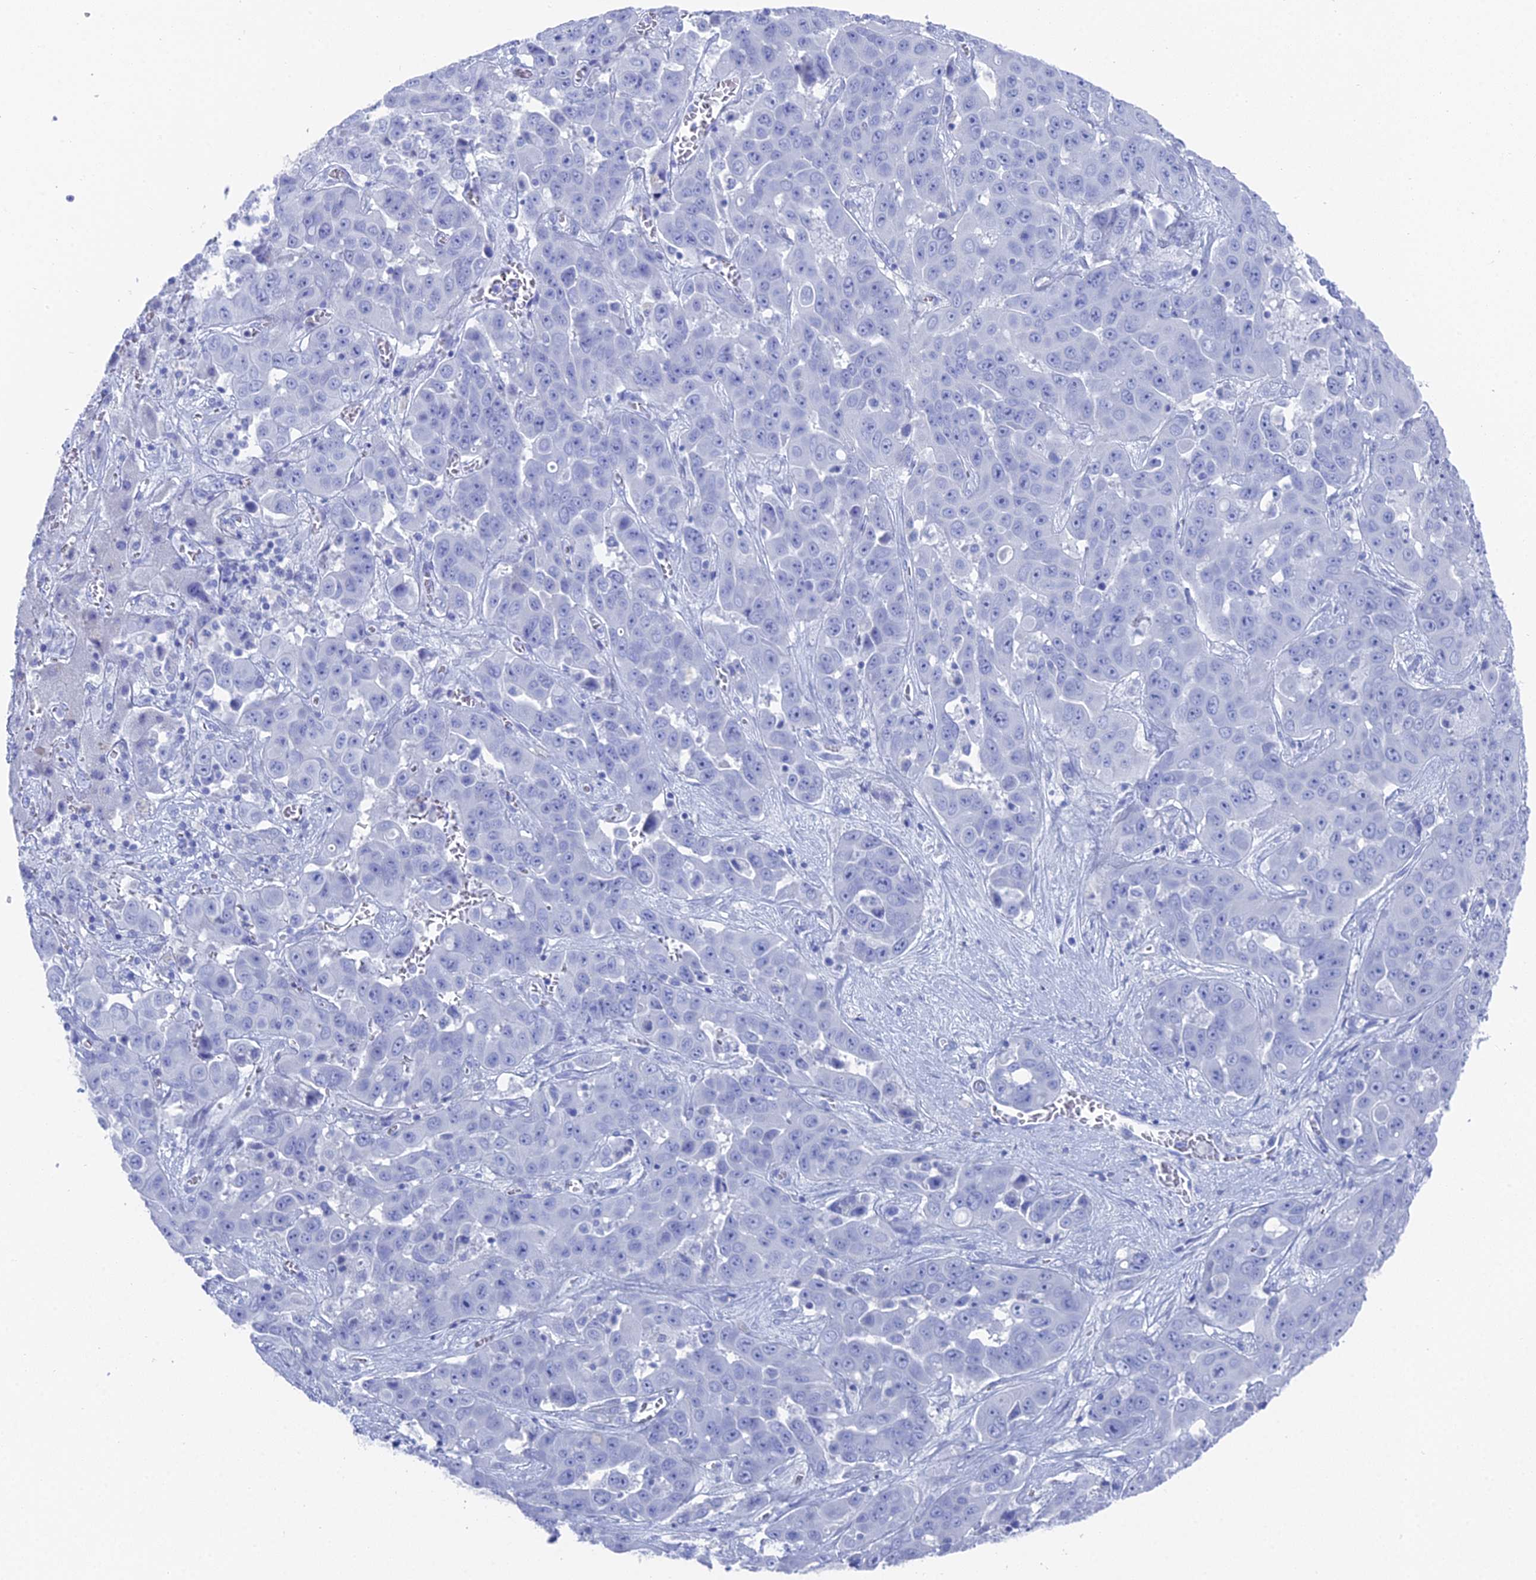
{"staining": {"intensity": "negative", "quantity": "none", "location": "none"}, "tissue": "liver cancer", "cell_type": "Tumor cells", "image_type": "cancer", "snomed": [{"axis": "morphology", "description": "Cholangiocarcinoma"}, {"axis": "topography", "description": "Liver"}], "caption": "Liver cancer was stained to show a protein in brown. There is no significant positivity in tumor cells.", "gene": "ENPP3", "patient": {"sex": "female", "age": 52}}